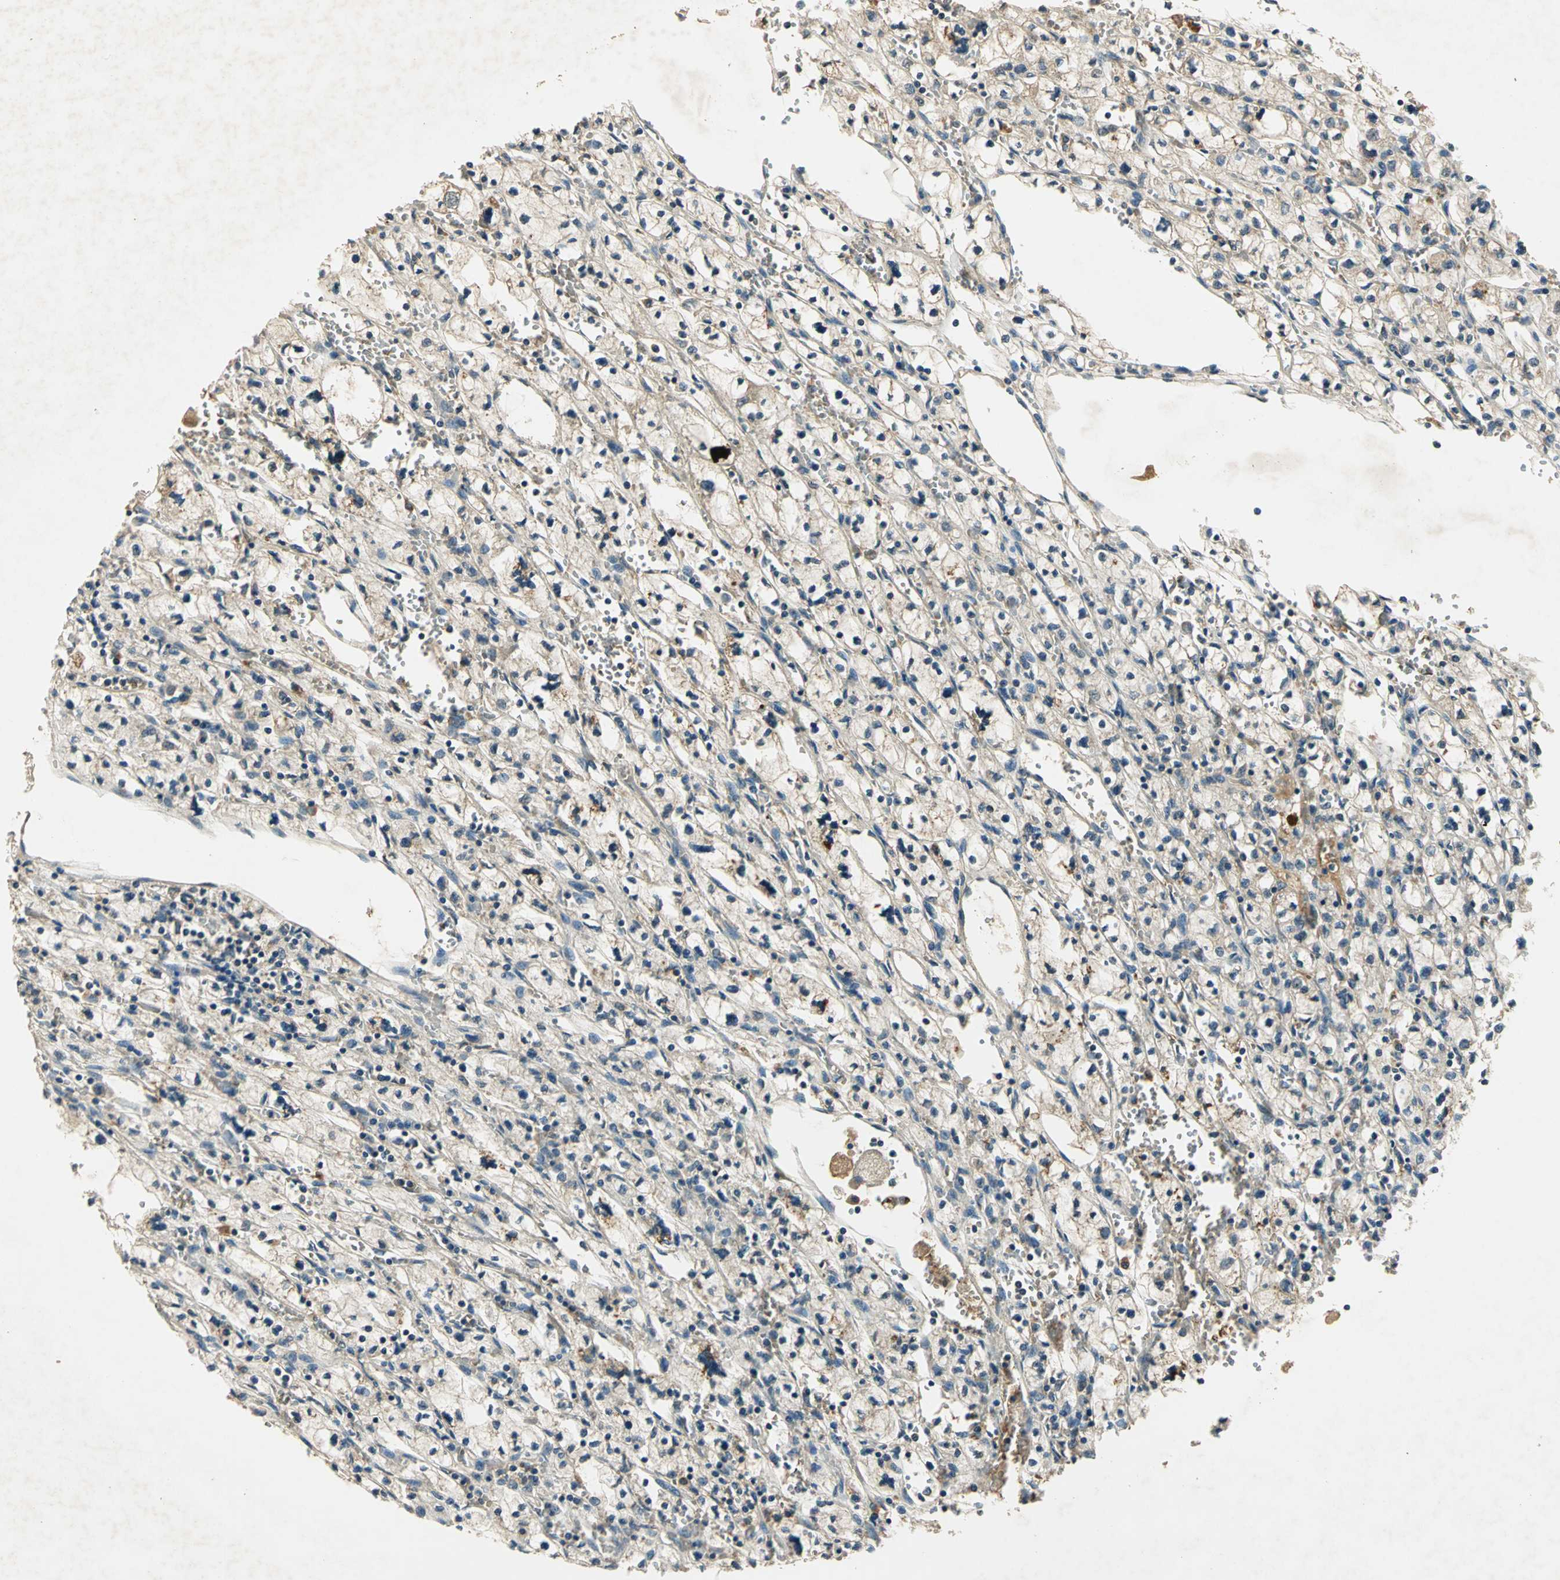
{"staining": {"intensity": "weak", "quantity": "<25%", "location": "cytoplasmic/membranous"}, "tissue": "renal cancer", "cell_type": "Tumor cells", "image_type": "cancer", "snomed": [{"axis": "morphology", "description": "Adenocarcinoma, NOS"}, {"axis": "topography", "description": "Kidney"}], "caption": "Protein analysis of renal cancer shows no significant positivity in tumor cells.", "gene": "KEAP1", "patient": {"sex": "female", "age": 83}}